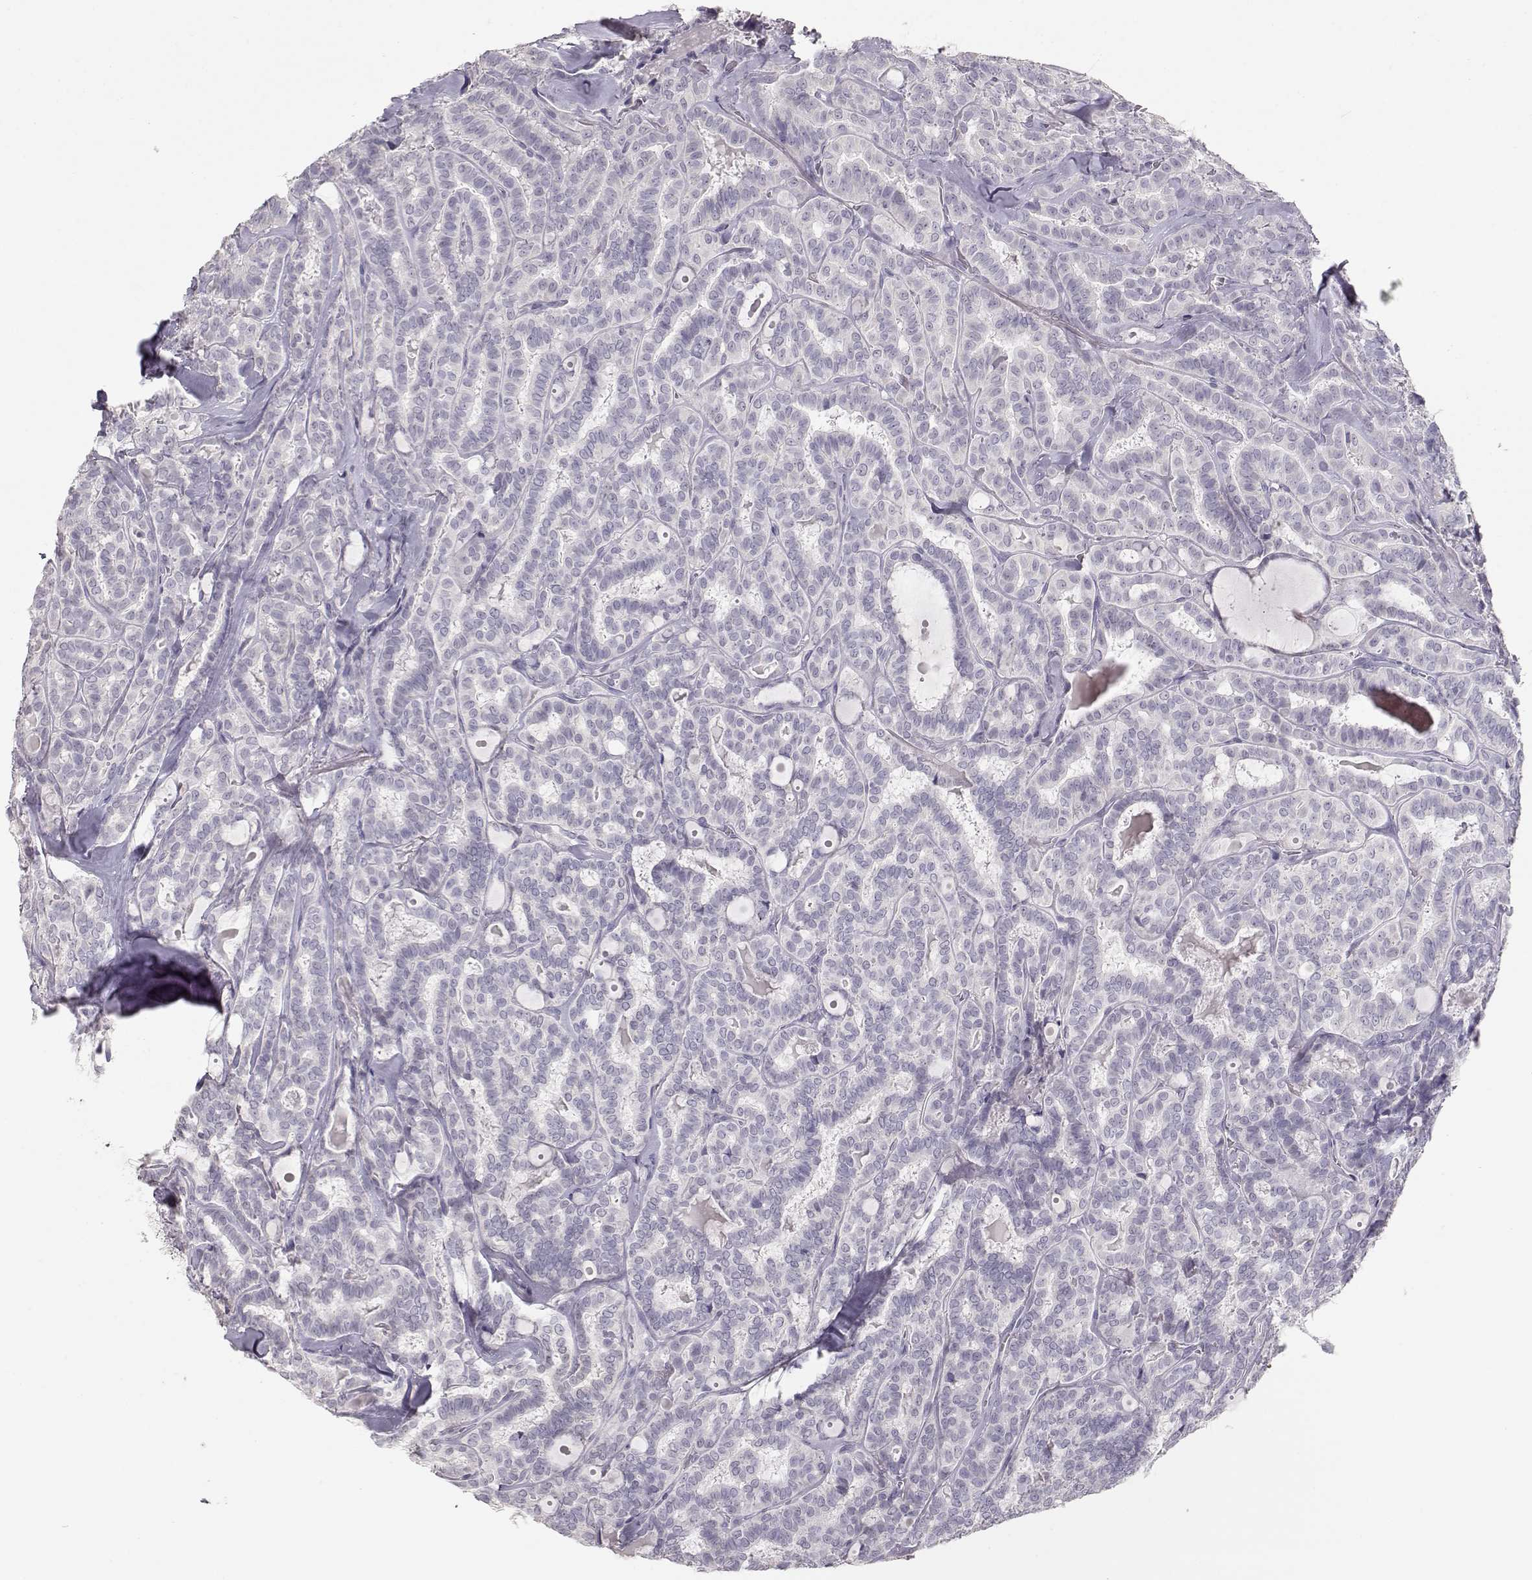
{"staining": {"intensity": "negative", "quantity": "none", "location": "none"}, "tissue": "thyroid cancer", "cell_type": "Tumor cells", "image_type": "cancer", "snomed": [{"axis": "morphology", "description": "Papillary adenocarcinoma, NOS"}, {"axis": "topography", "description": "Thyroid gland"}], "caption": "This image is of thyroid papillary adenocarcinoma stained with immunohistochemistry (IHC) to label a protein in brown with the nuclei are counter-stained blue. There is no expression in tumor cells.", "gene": "TKTL1", "patient": {"sex": "female", "age": 39}}